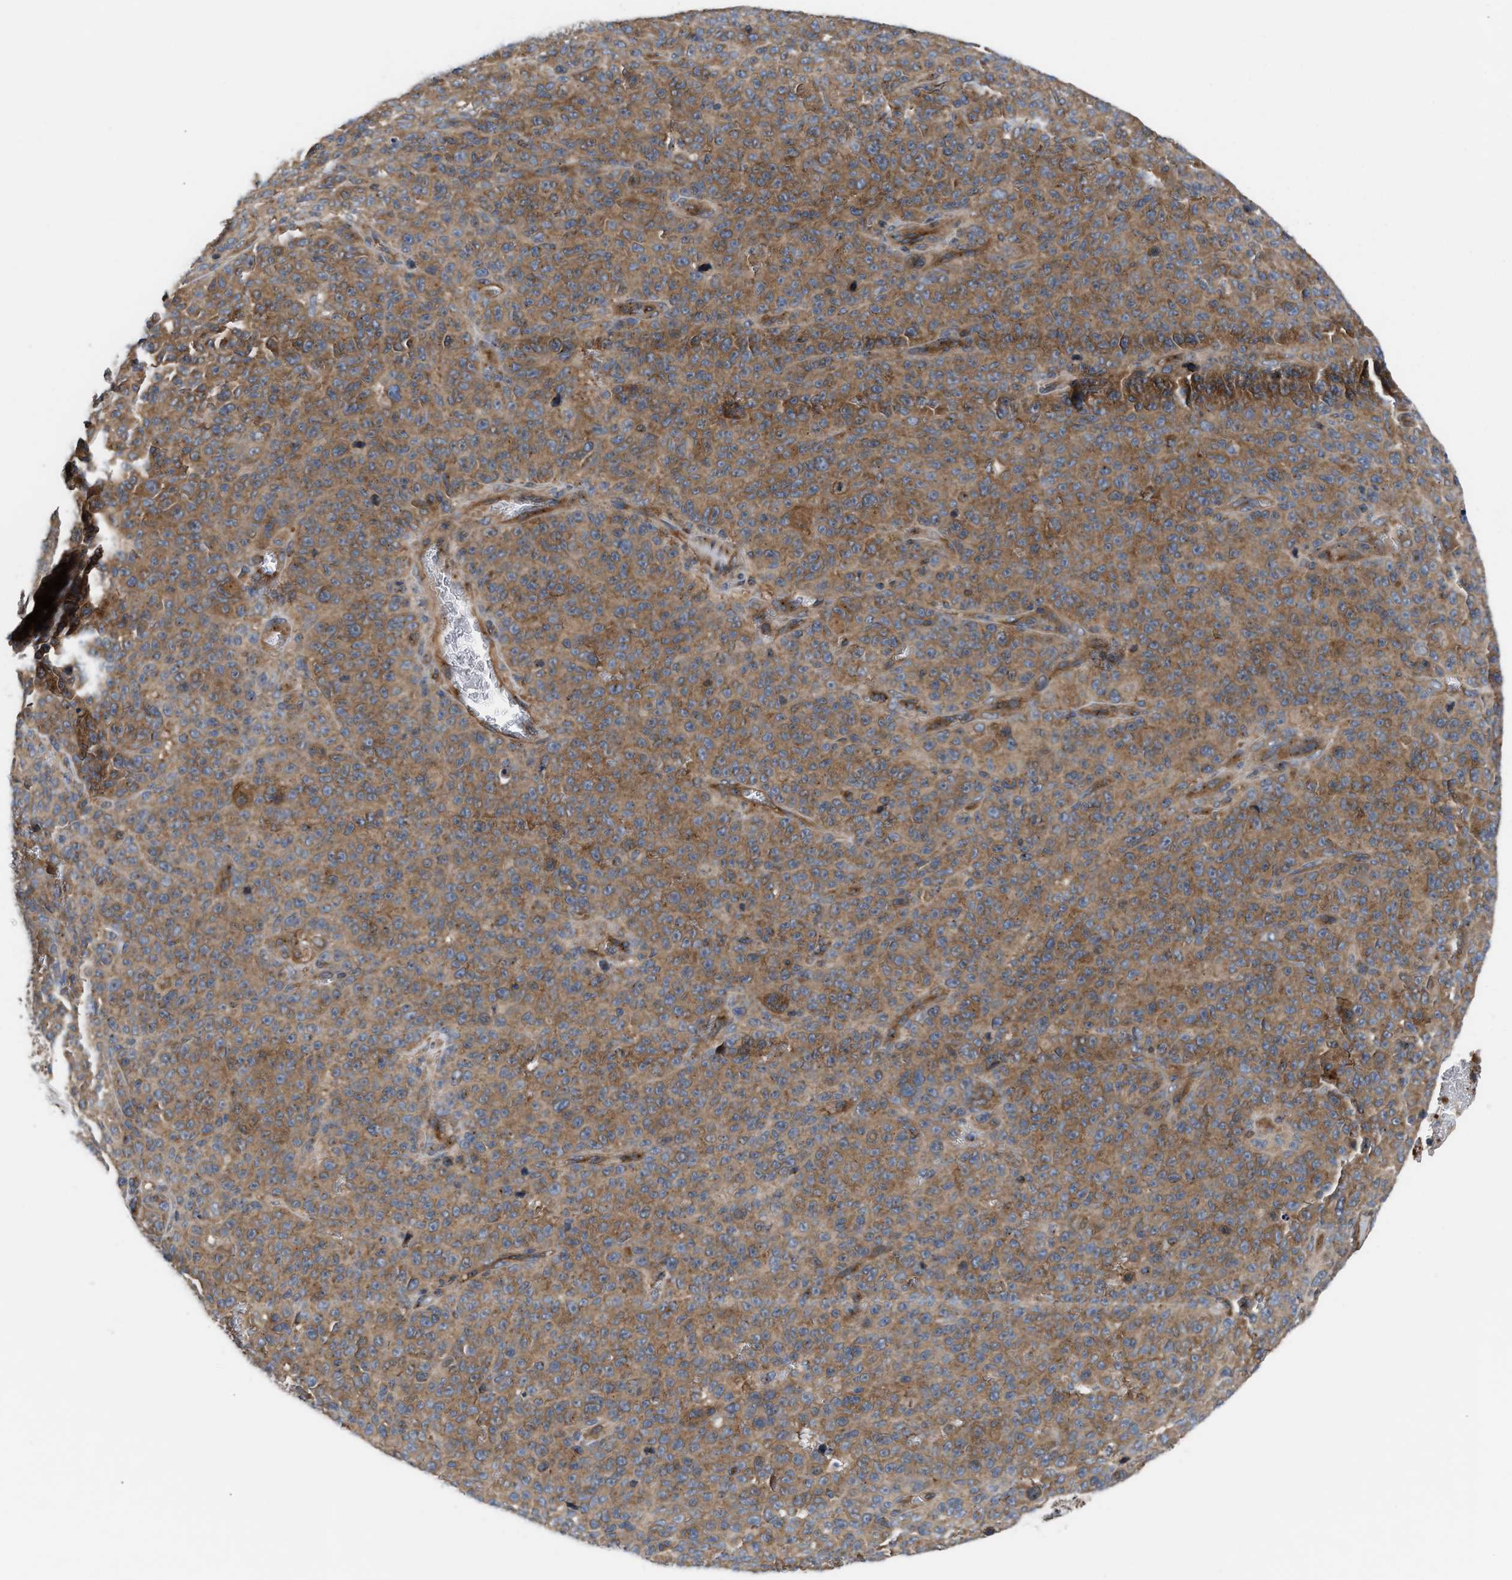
{"staining": {"intensity": "moderate", "quantity": ">75%", "location": "cytoplasmic/membranous"}, "tissue": "melanoma", "cell_type": "Tumor cells", "image_type": "cancer", "snomed": [{"axis": "morphology", "description": "Malignant melanoma, NOS"}, {"axis": "topography", "description": "Skin"}], "caption": "Immunohistochemical staining of malignant melanoma displays moderate cytoplasmic/membranous protein staining in approximately >75% of tumor cells. Using DAB (brown) and hematoxylin (blue) stains, captured at high magnification using brightfield microscopy.", "gene": "LAPTM4B", "patient": {"sex": "female", "age": 82}}